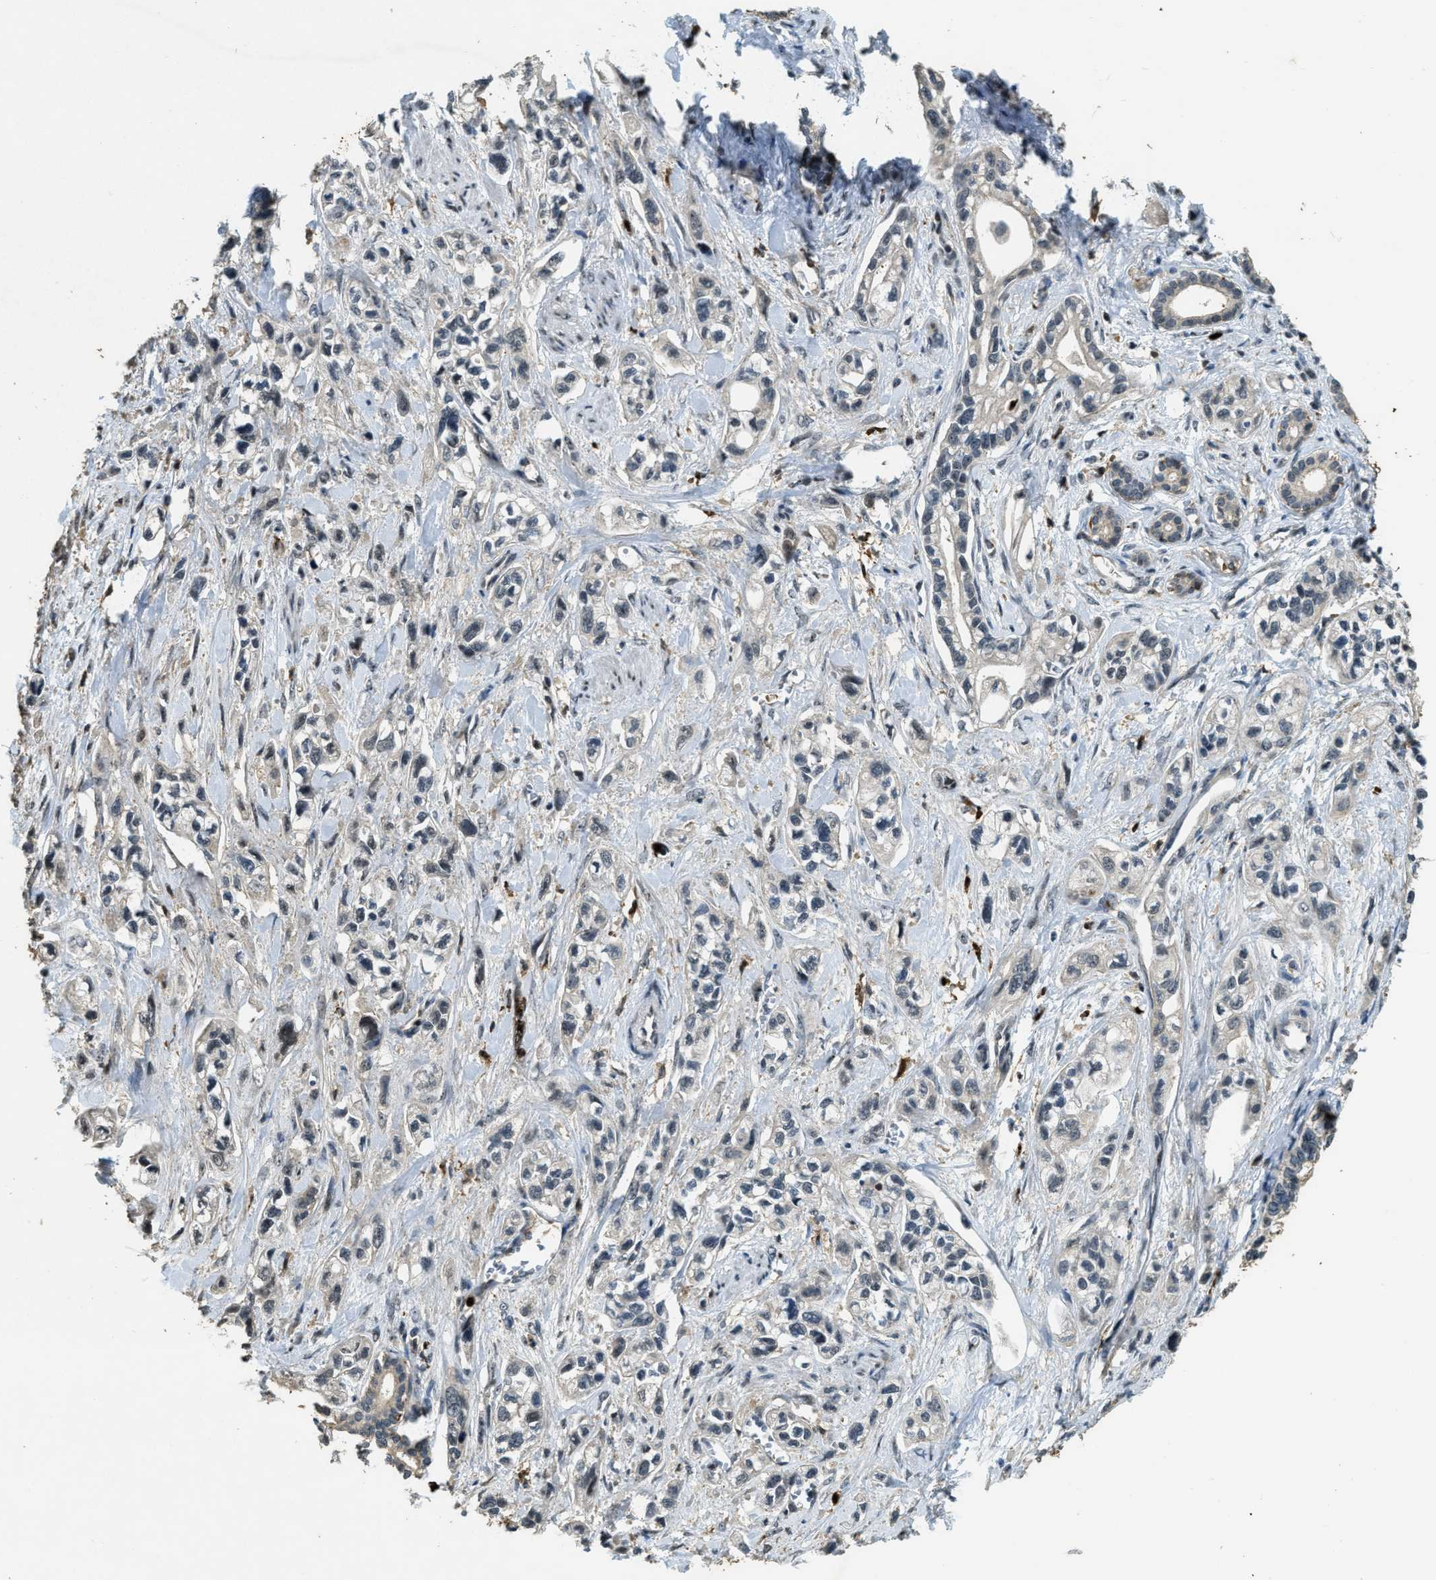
{"staining": {"intensity": "negative", "quantity": "none", "location": "none"}, "tissue": "pancreatic cancer", "cell_type": "Tumor cells", "image_type": "cancer", "snomed": [{"axis": "morphology", "description": "Adenocarcinoma, NOS"}, {"axis": "topography", "description": "Pancreas"}], "caption": "Protein analysis of pancreatic cancer demonstrates no significant positivity in tumor cells.", "gene": "RNF141", "patient": {"sex": "male", "age": 74}}